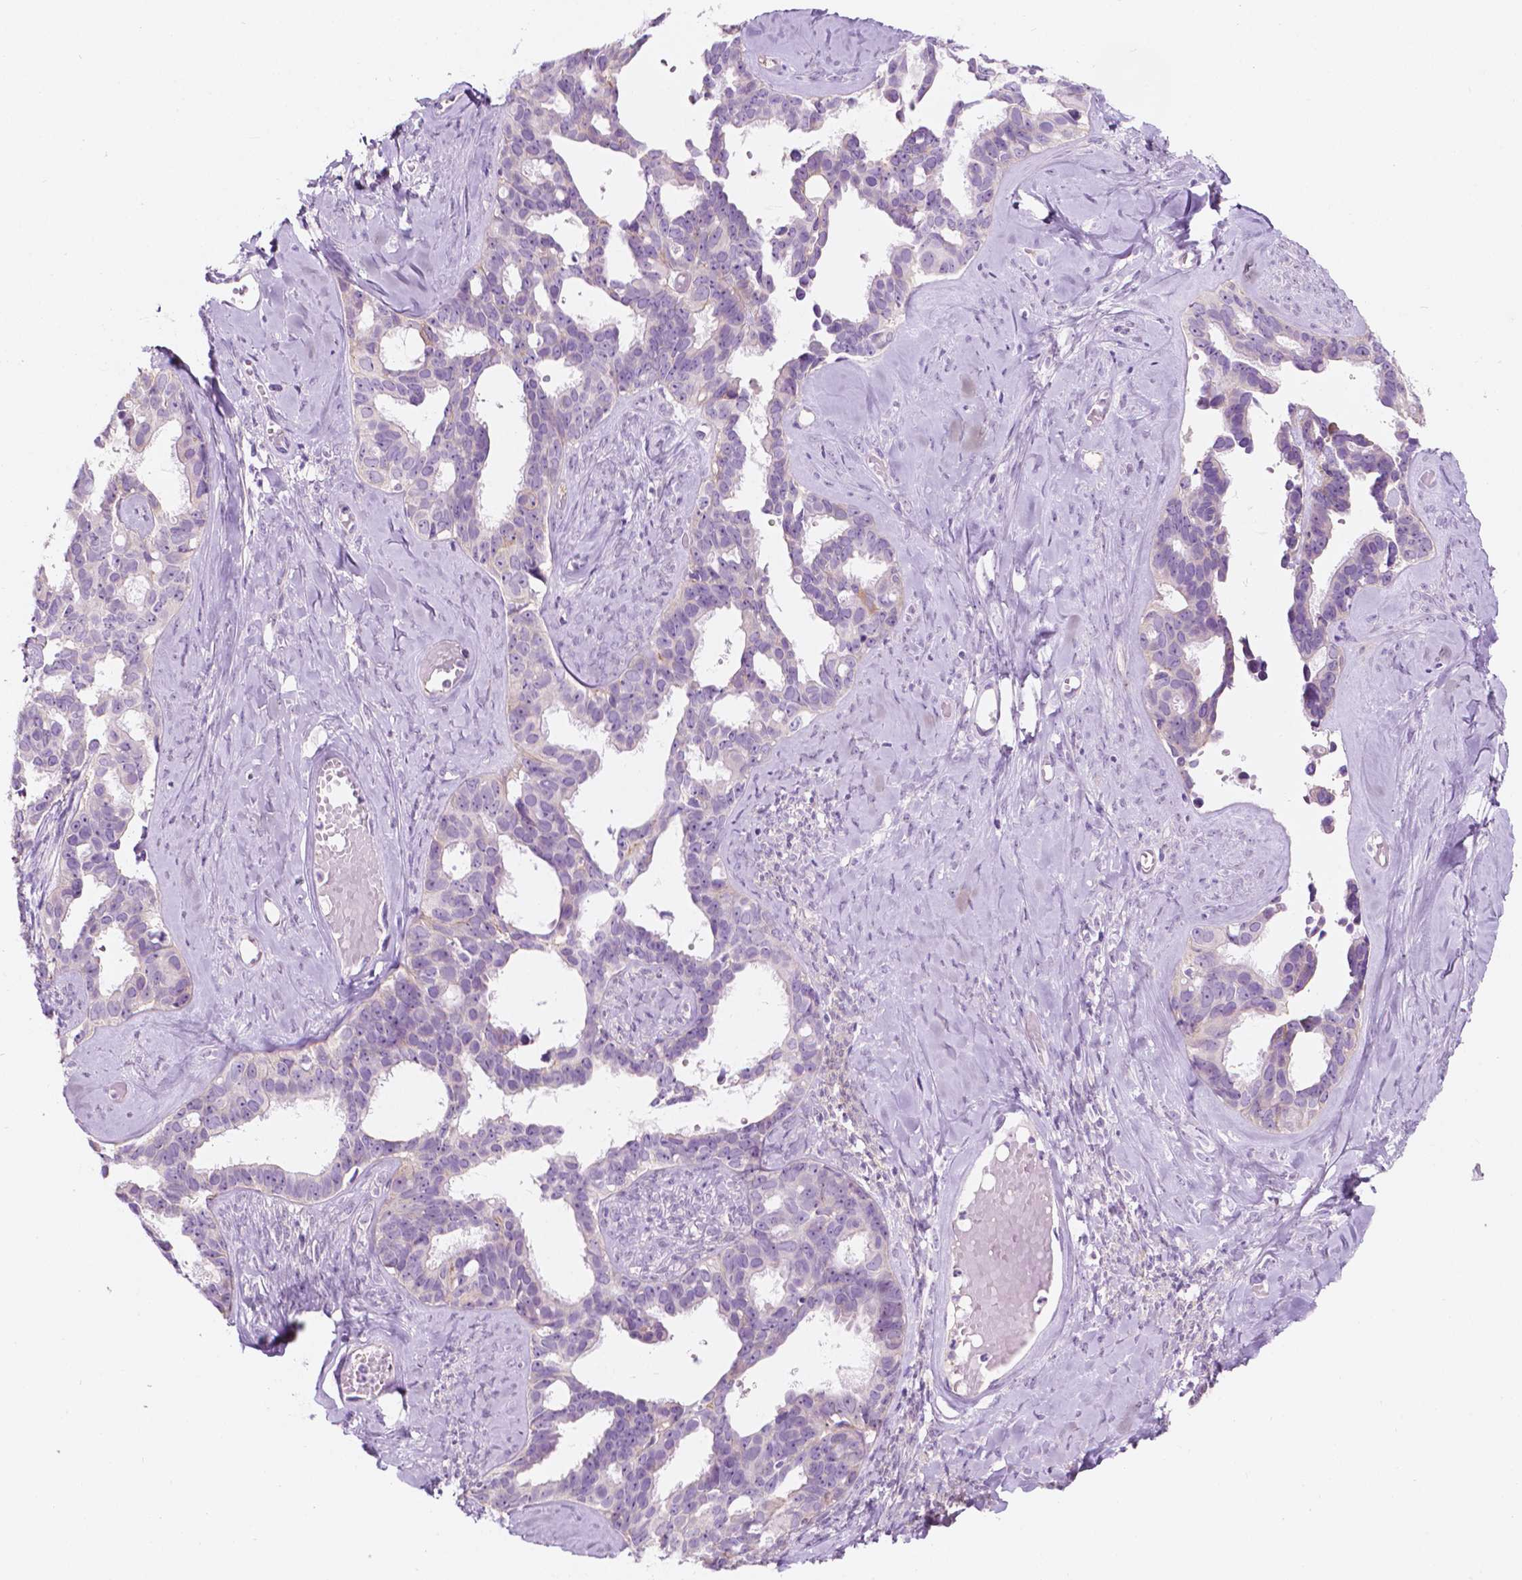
{"staining": {"intensity": "negative", "quantity": "none", "location": "none"}, "tissue": "ovarian cancer", "cell_type": "Tumor cells", "image_type": "cancer", "snomed": [{"axis": "morphology", "description": "Cystadenocarcinoma, serous, NOS"}, {"axis": "topography", "description": "Ovary"}], "caption": "An immunohistochemistry micrograph of ovarian cancer (serous cystadenocarcinoma) is shown. There is no staining in tumor cells of ovarian cancer (serous cystadenocarcinoma). The staining was performed using DAB to visualize the protein expression in brown, while the nuclei were stained in blue with hematoxylin (Magnification: 20x).", "gene": "NOS1AP", "patient": {"sex": "female", "age": 69}}